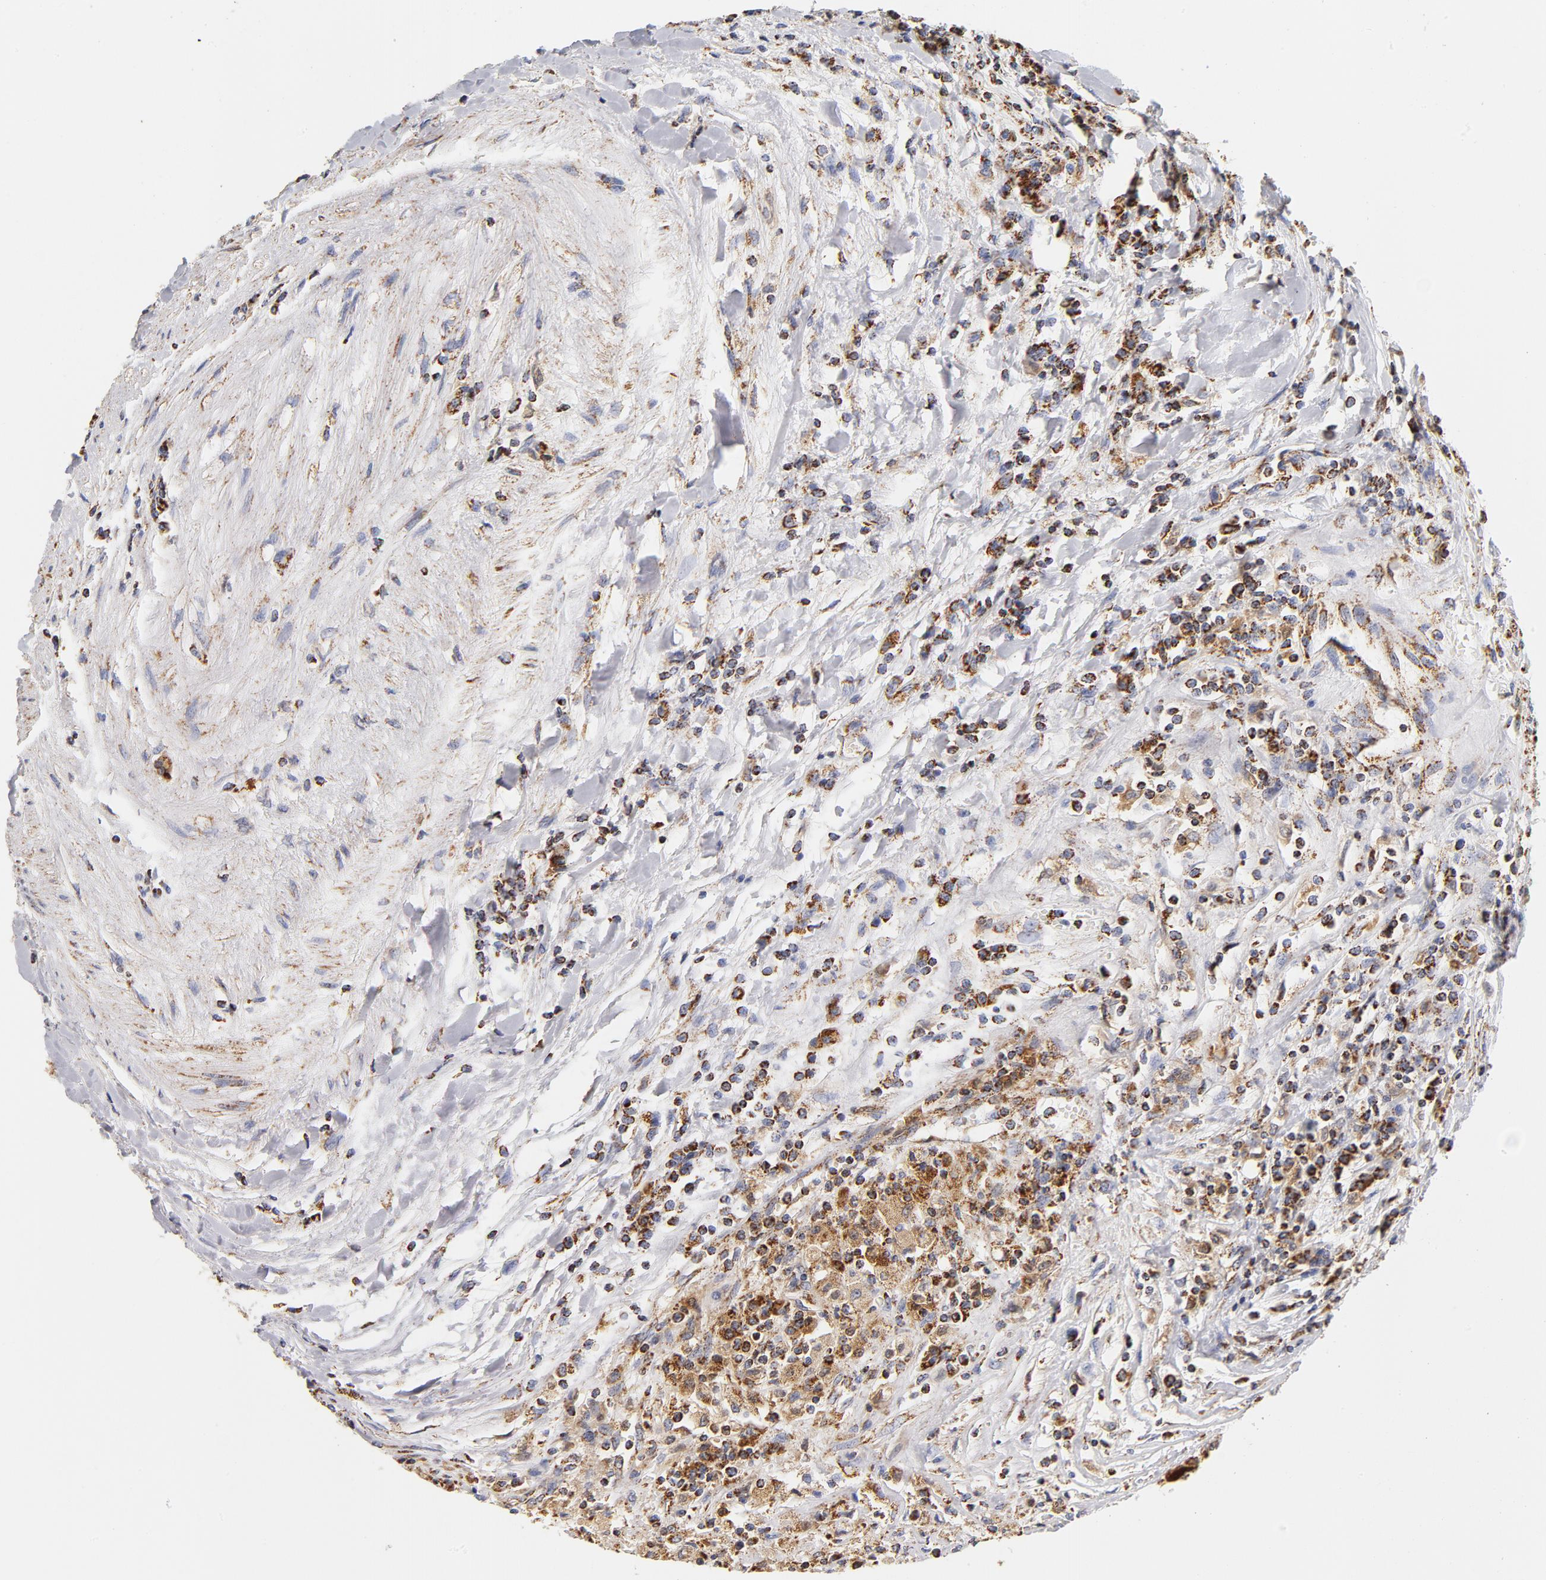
{"staining": {"intensity": "strong", "quantity": ">75%", "location": "cytoplasmic/membranous"}, "tissue": "renal cancer", "cell_type": "Tumor cells", "image_type": "cancer", "snomed": [{"axis": "morphology", "description": "Normal tissue, NOS"}, {"axis": "morphology", "description": "Adenocarcinoma, NOS"}, {"axis": "topography", "description": "Kidney"}], "caption": "A brown stain shows strong cytoplasmic/membranous positivity of a protein in human adenocarcinoma (renal) tumor cells.", "gene": "ECHS1", "patient": {"sex": "male", "age": 71}}